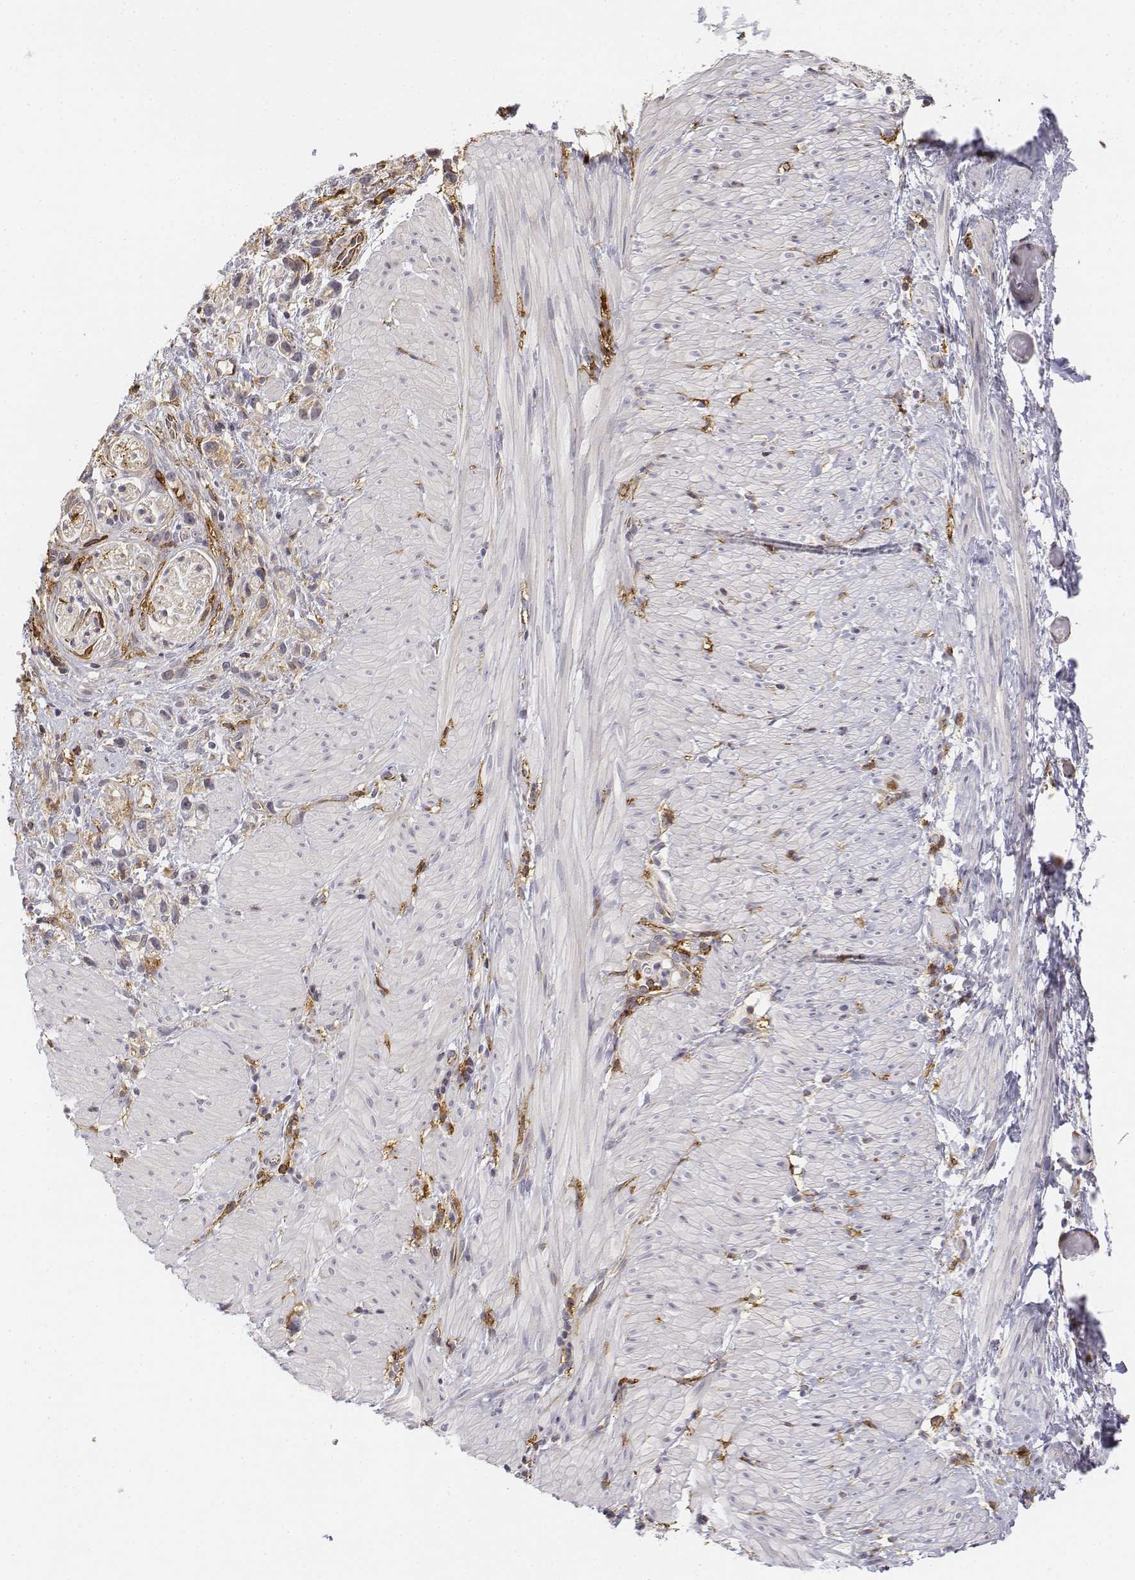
{"staining": {"intensity": "negative", "quantity": "none", "location": "none"}, "tissue": "stomach cancer", "cell_type": "Tumor cells", "image_type": "cancer", "snomed": [{"axis": "morphology", "description": "Adenocarcinoma, NOS"}, {"axis": "topography", "description": "Stomach"}], "caption": "An immunohistochemistry histopathology image of adenocarcinoma (stomach) is shown. There is no staining in tumor cells of adenocarcinoma (stomach). (Brightfield microscopy of DAB (3,3'-diaminobenzidine) IHC at high magnification).", "gene": "CD14", "patient": {"sex": "female", "age": 59}}